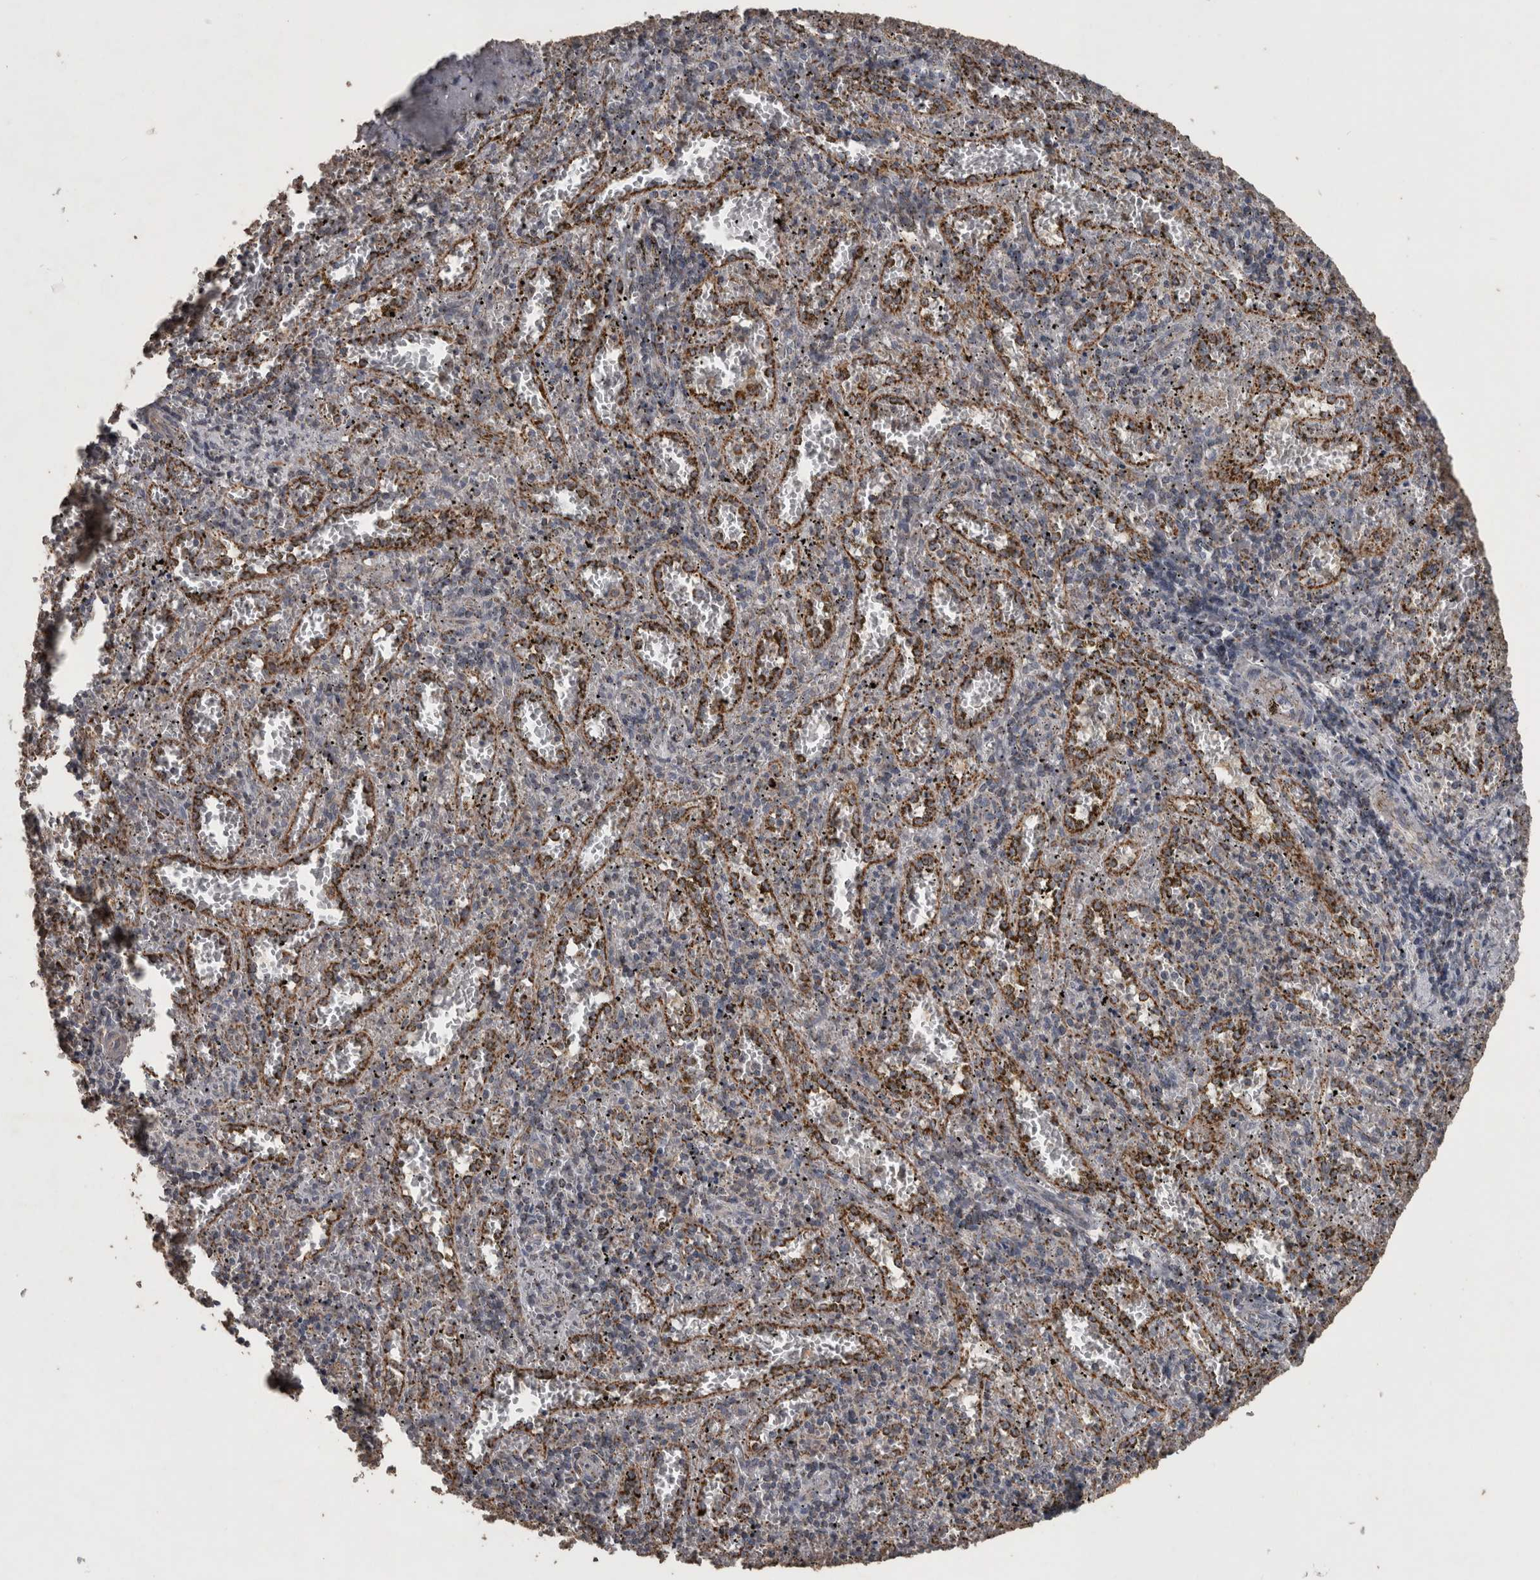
{"staining": {"intensity": "moderate", "quantity": "<25%", "location": "cytoplasmic/membranous"}, "tissue": "spleen", "cell_type": "Cells in red pulp", "image_type": "normal", "snomed": [{"axis": "morphology", "description": "Normal tissue, NOS"}, {"axis": "topography", "description": "Spleen"}], "caption": "IHC (DAB (3,3'-diaminobenzidine)) staining of normal human spleen displays moderate cytoplasmic/membranous protein staining in about <25% of cells in red pulp.", "gene": "ACADM", "patient": {"sex": "male", "age": 11}}